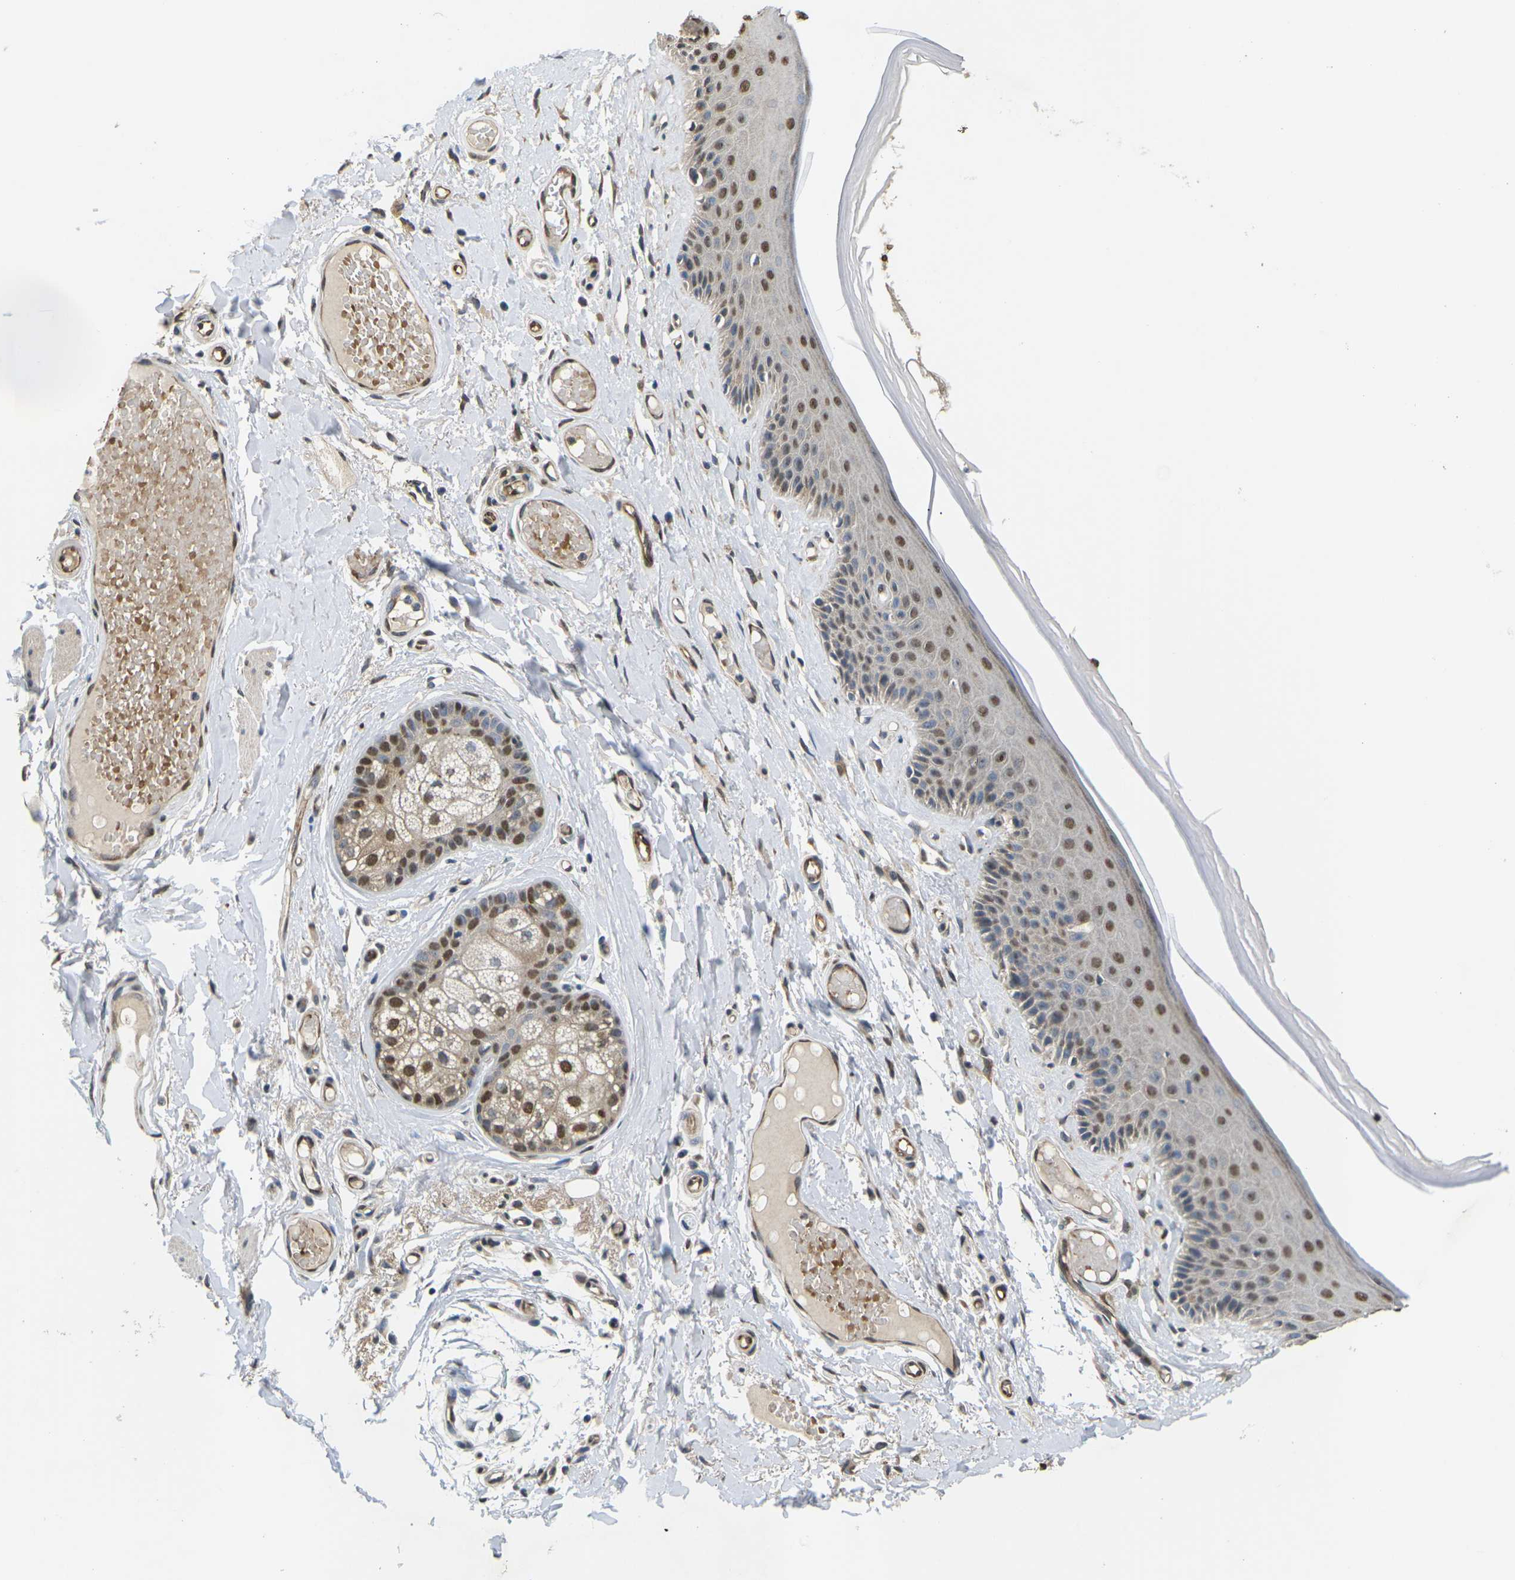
{"staining": {"intensity": "moderate", "quantity": "25%-75%", "location": "nuclear"}, "tissue": "skin", "cell_type": "Epidermal cells", "image_type": "normal", "snomed": [{"axis": "morphology", "description": "Normal tissue, NOS"}, {"axis": "topography", "description": "Vulva"}], "caption": "A micrograph showing moderate nuclear positivity in about 25%-75% of epidermal cells in unremarkable skin, as visualized by brown immunohistochemical staining.", "gene": "ERBB4", "patient": {"sex": "female", "age": 73}}